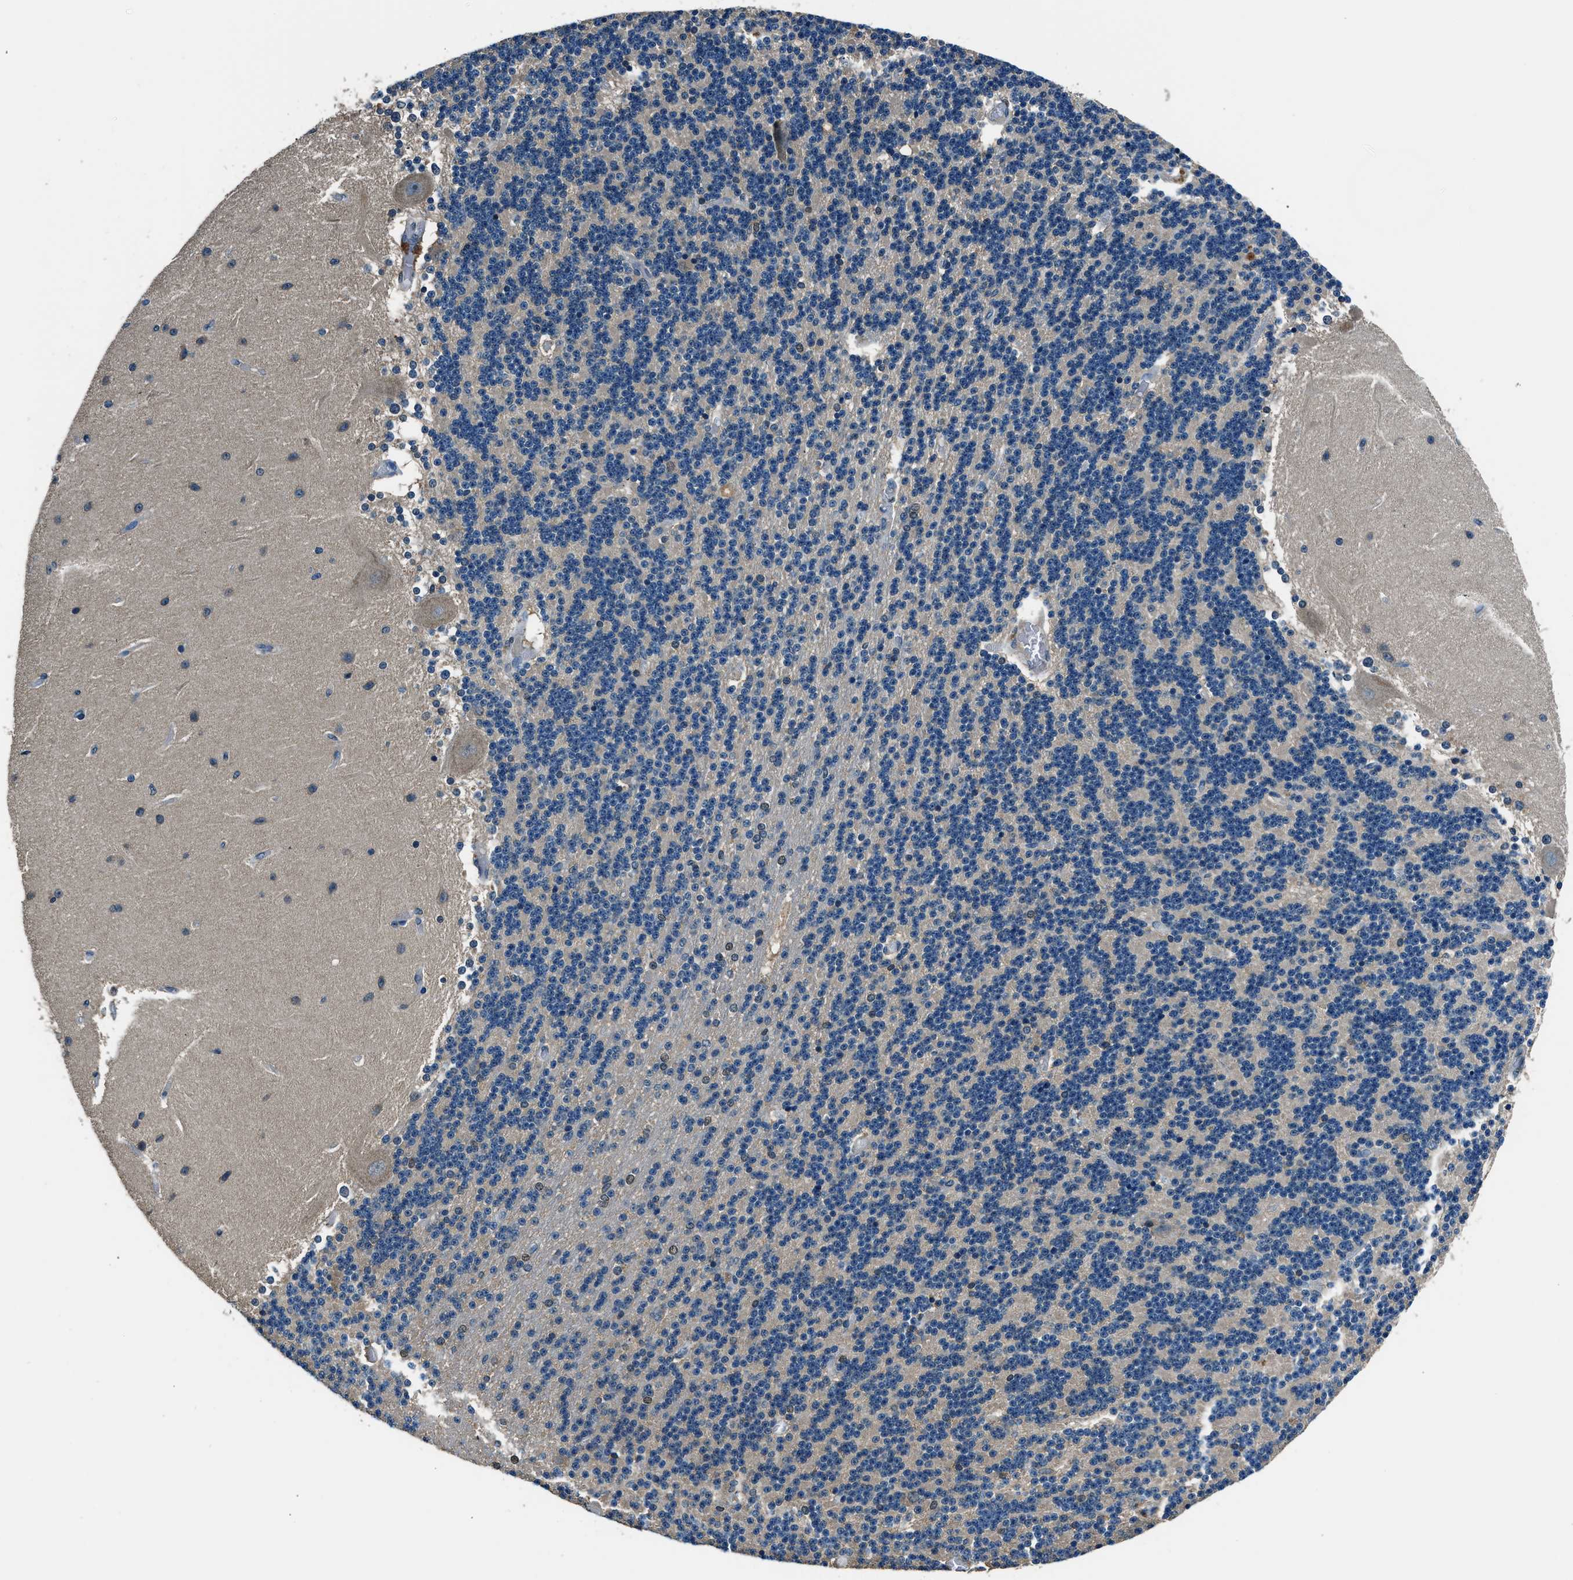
{"staining": {"intensity": "weak", "quantity": "<25%", "location": "cytoplasmic/membranous"}, "tissue": "cerebellum", "cell_type": "Cells in granular layer", "image_type": "normal", "snomed": [{"axis": "morphology", "description": "Normal tissue, NOS"}, {"axis": "topography", "description": "Cerebellum"}], "caption": "Protein analysis of benign cerebellum demonstrates no significant expression in cells in granular layer. (Stains: DAB (3,3'-diaminobenzidine) immunohistochemistry (IHC) with hematoxylin counter stain, Microscopy: brightfield microscopy at high magnification).", "gene": "ARFGAP2", "patient": {"sex": "female", "age": 54}}